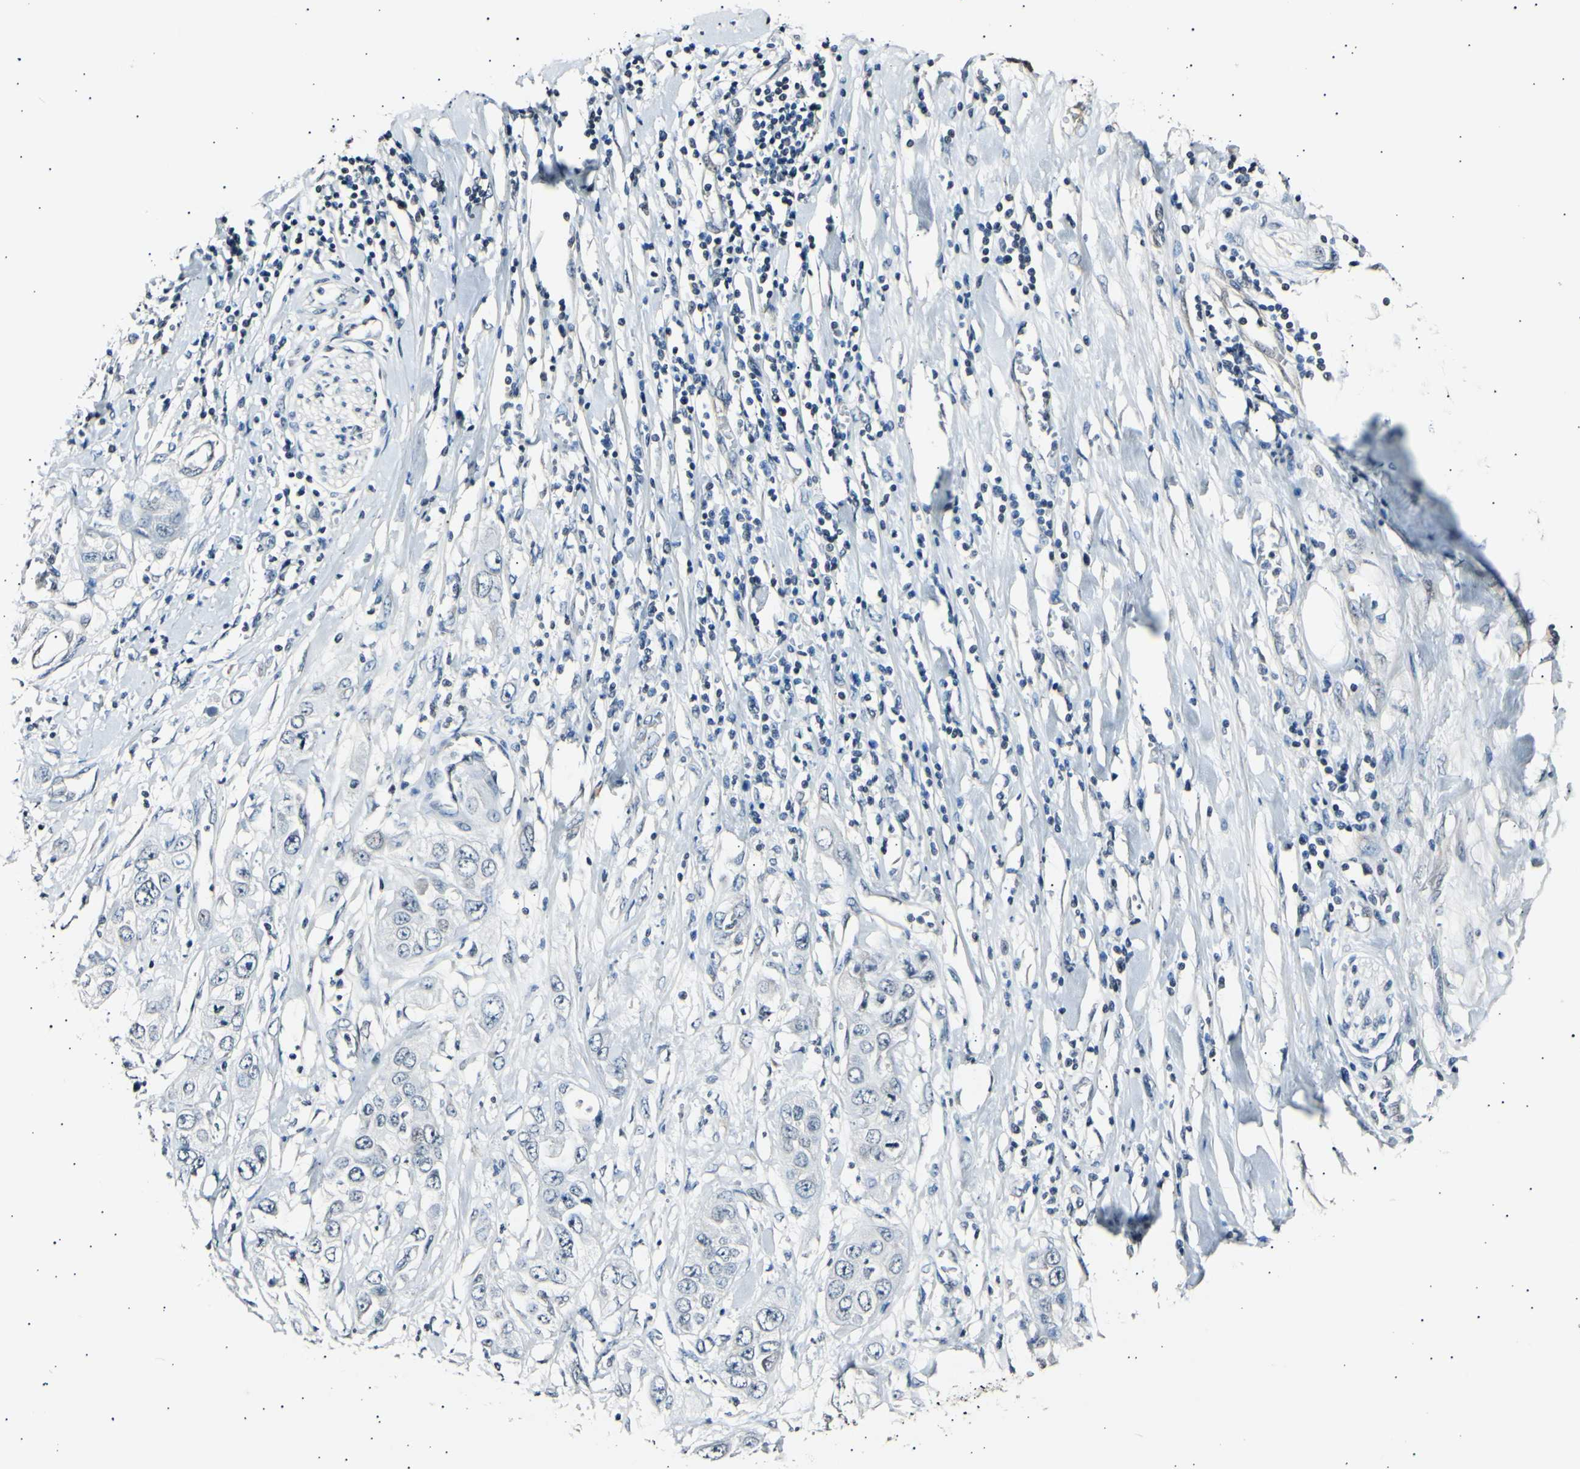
{"staining": {"intensity": "negative", "quantity": "none", "location": "none"}, "tissue": "pancreatic cancer", "cell_type": "Tumor cells", "image_type": "cancer", "snomed": [{"axis": "morphology", "description": "Adenocarcinoma, NOS"}, {"axis": "topography", "description": "Pancreas"}], "caption": "Tumor cells are negative for protein expression in human pancreatic cancer.", "gene": "AK1", "patient": {"sex": "female", "age": 70}}